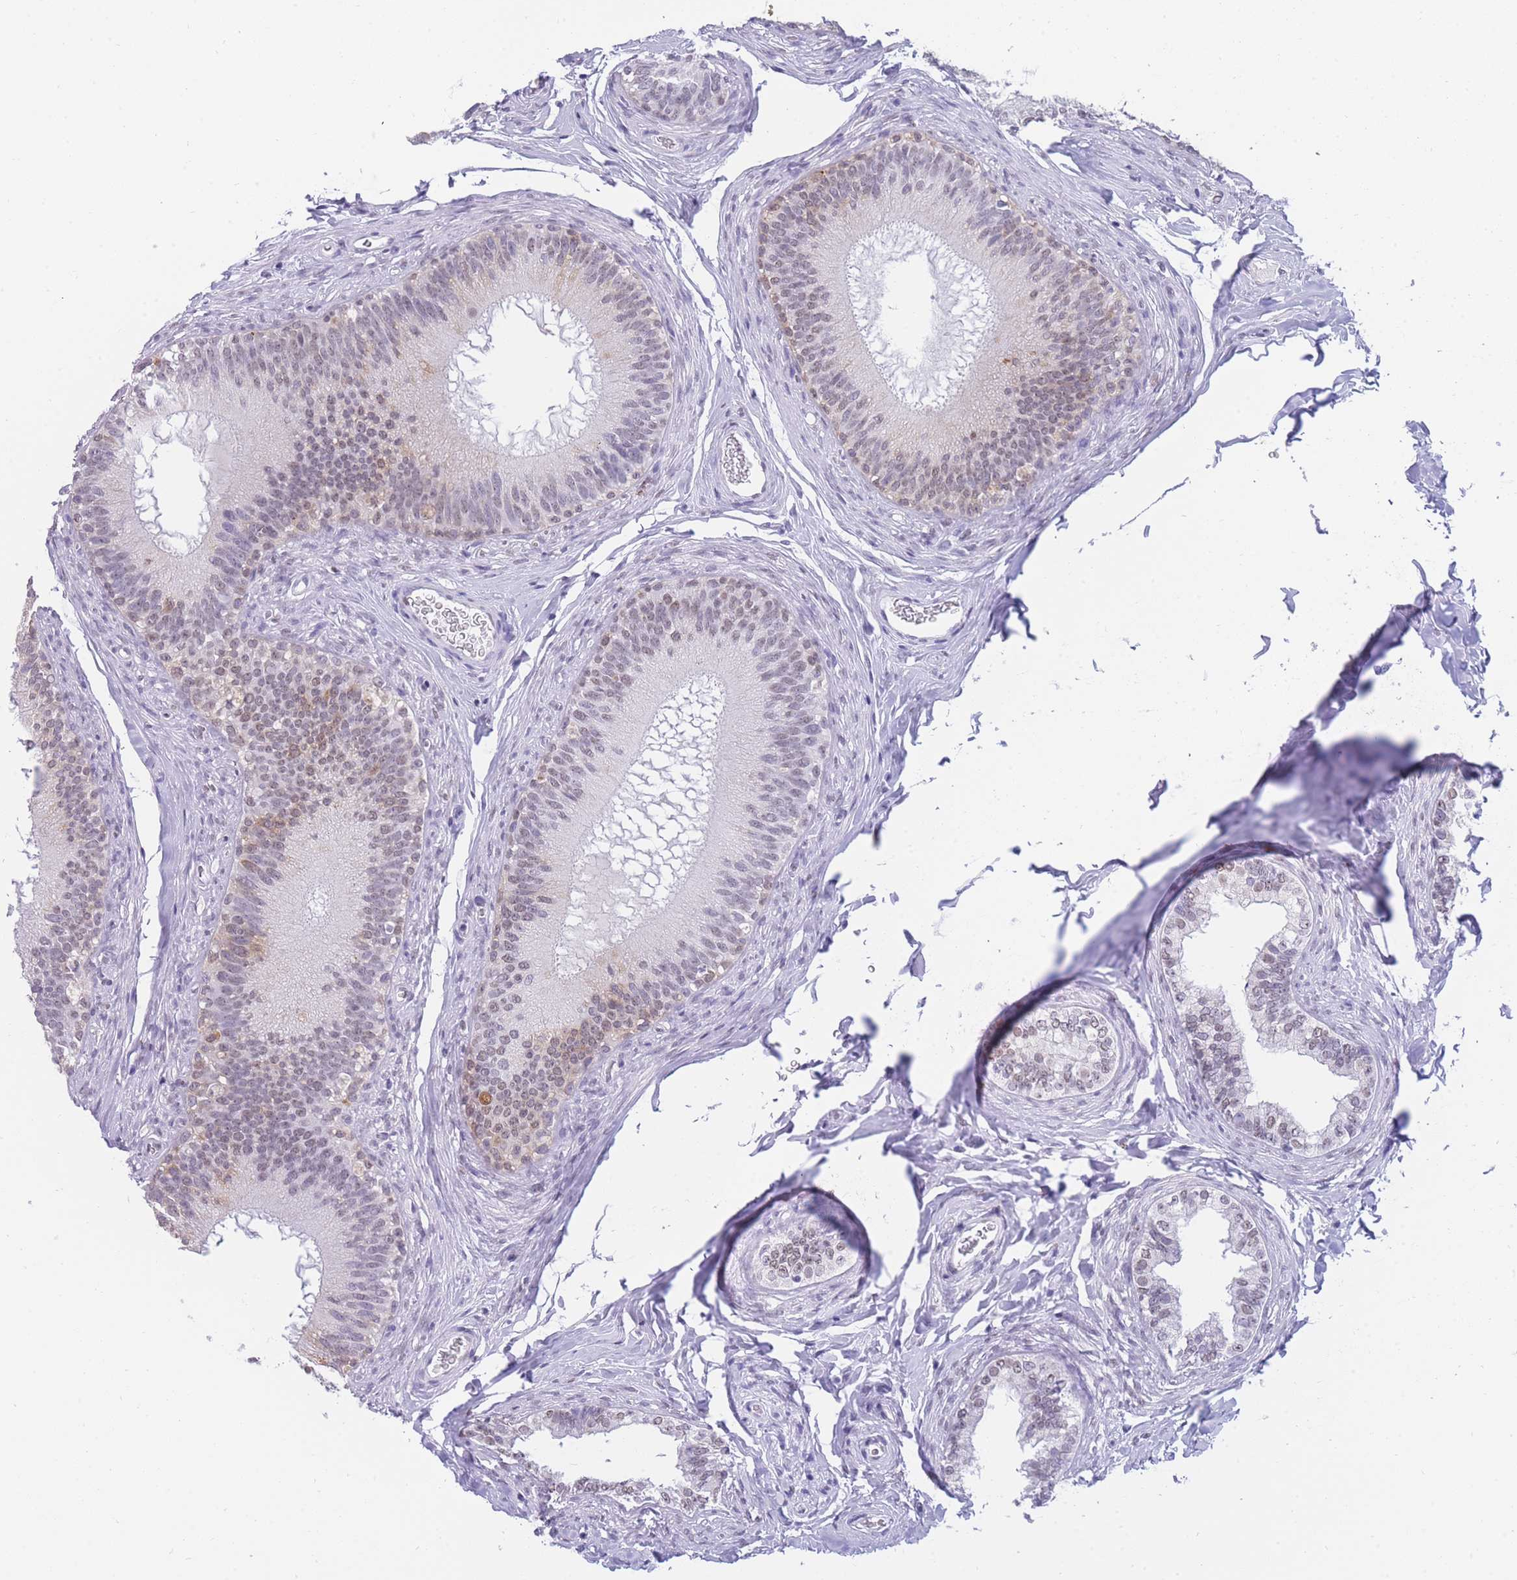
{"staining": {"intensity": "moderate", "quantity": "25%-75%", "location": "cytoplasmic/membranous,nuclear"}, "tissue": "epididymis", "cell_type": "Glandular cells", "image_type": "normal", "snomed": [{"axis": "morphology", "description": "Normal tissue, NOS"}, {"axis": "topography", "description": "Epididymis"}], "caption": "Protein expression by IHC shows moderate cytoplasmic/membranous,nuclear positivity in approximately 25%-75% of glandular cells in normal epididymis.", "gene": "FRAT2", "patient": {"sex": "male", "age": 38}}